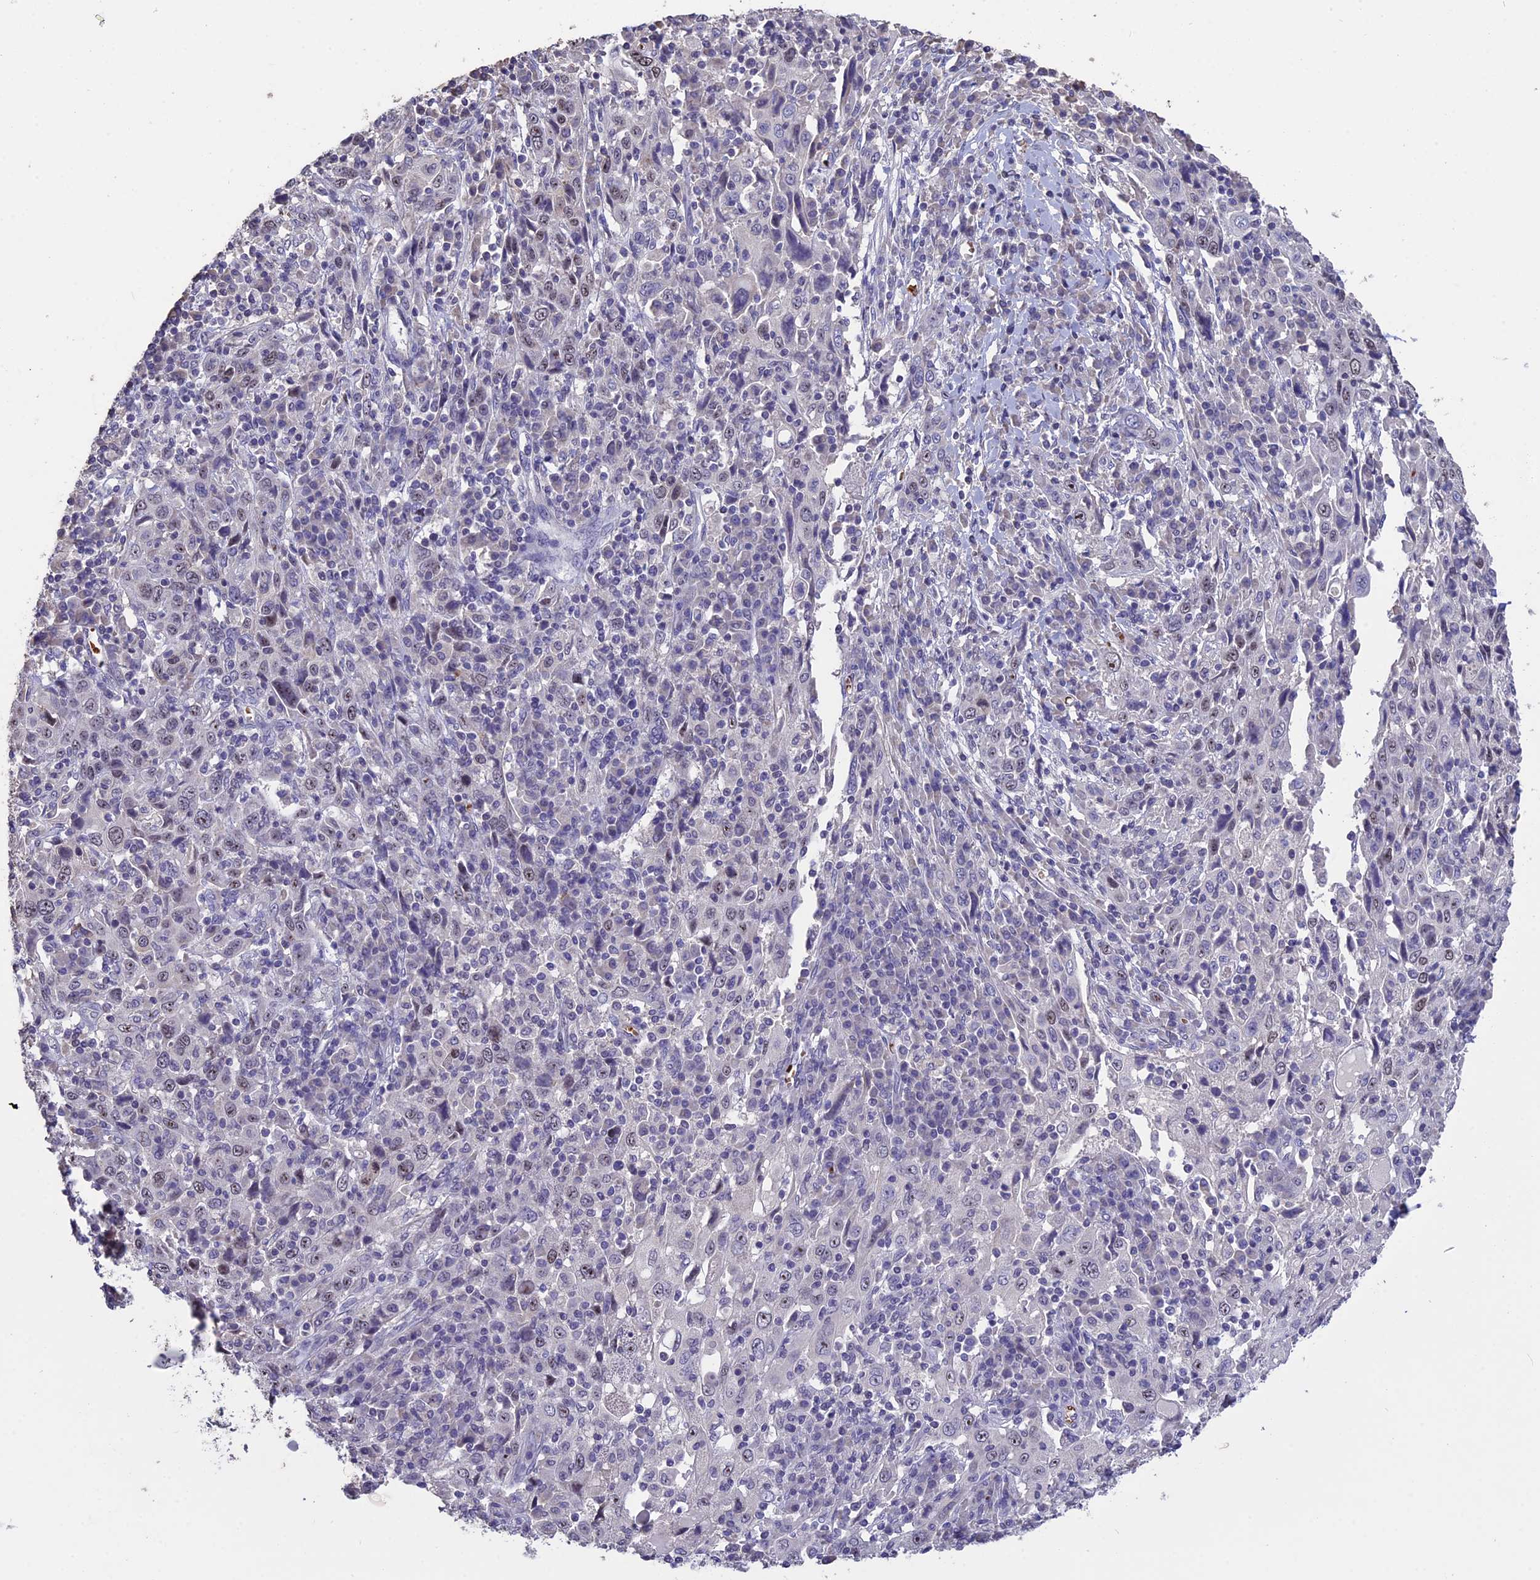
{"staining": {"intensity": "negative", "quantity": "none", "location": "none"}, "tissue": "cervical cancer", "cell_type": "Tumor cells", "image_type": "cancer", "snomed": [{"axis": "morphology", "description": "Squamous cell carcinoma, NOS"}, {"axis": "topography", "description": "Cervix"}], "caption": "The immunohistochemistry (IHC) photomicrograph has no significant staining in tumor cells of squamous cell carcinoma (cervical) tissue.", "gene": "KNOP1", "patient": {"sex": "female", "age": 46}}